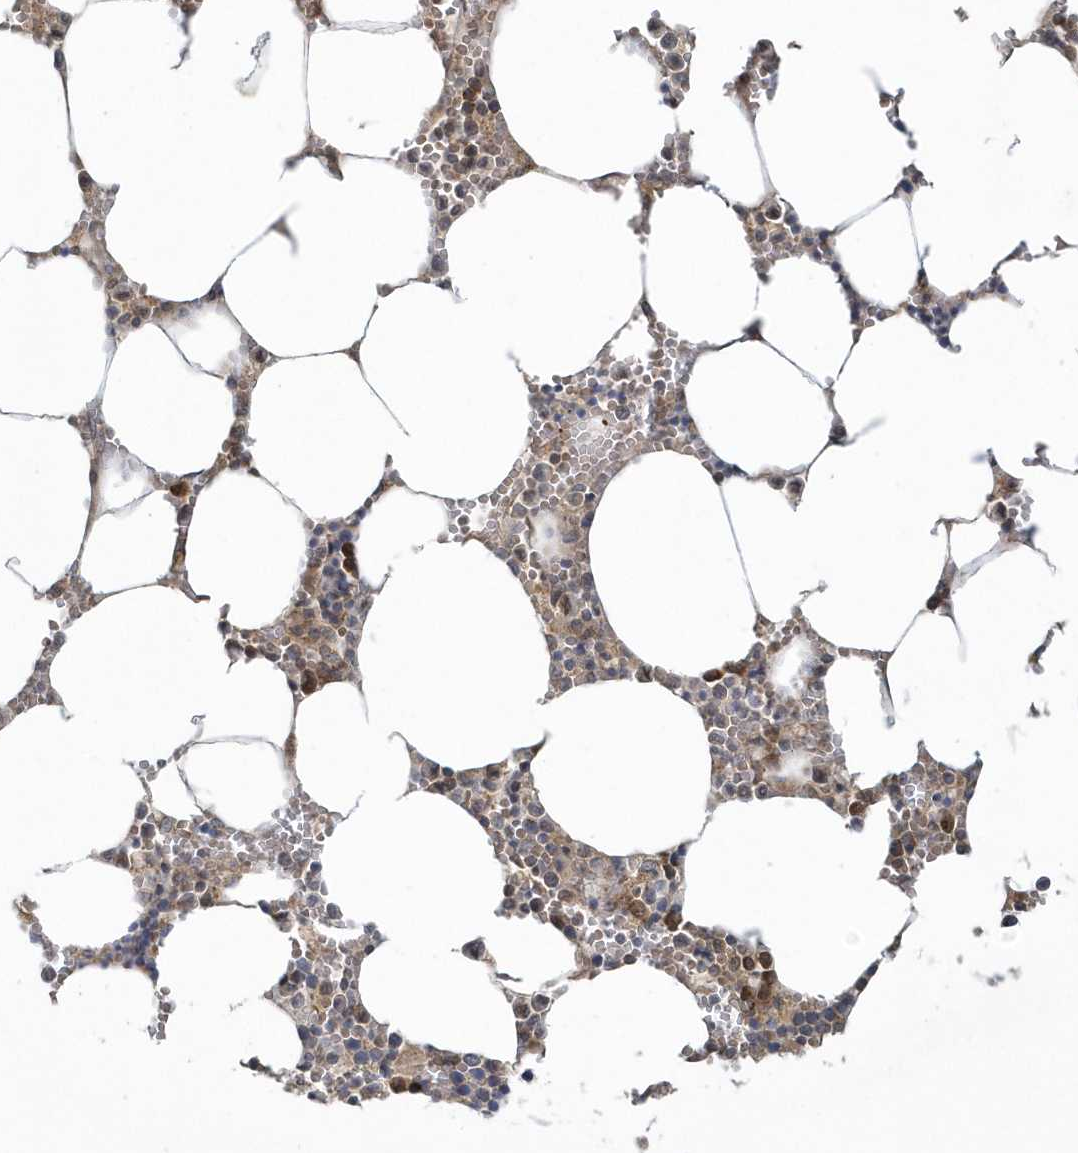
{"staining": {"intensity": "moderate", "quantity": "<25%", "location": "cytoplasmic/membranous"}, "tissue": "bone marrow", "cell_type": "Hematopoietic cells", "image_type": "normal", "snomed": [{"axis": "morphology", "description": "Normal tissue, NOS"}, {"axis": "topography", "description": "Bone marrow"}], "caption": "IHC staining of unremarkable bone marrow, which demonstrates low levels of moderate cytoplasmic/membranous expression in about <25% of hematopoietic cells indicating moderate cytoplasmic/membranous protein positivity. The staining was performed using DAB (3,3'-diaminobenzidine) (brown) for protein detection and nuclei were counterstained in hematoxylin (blue).", "gene": "THG1L", "patient": {"sex": "male", "age": 70}}